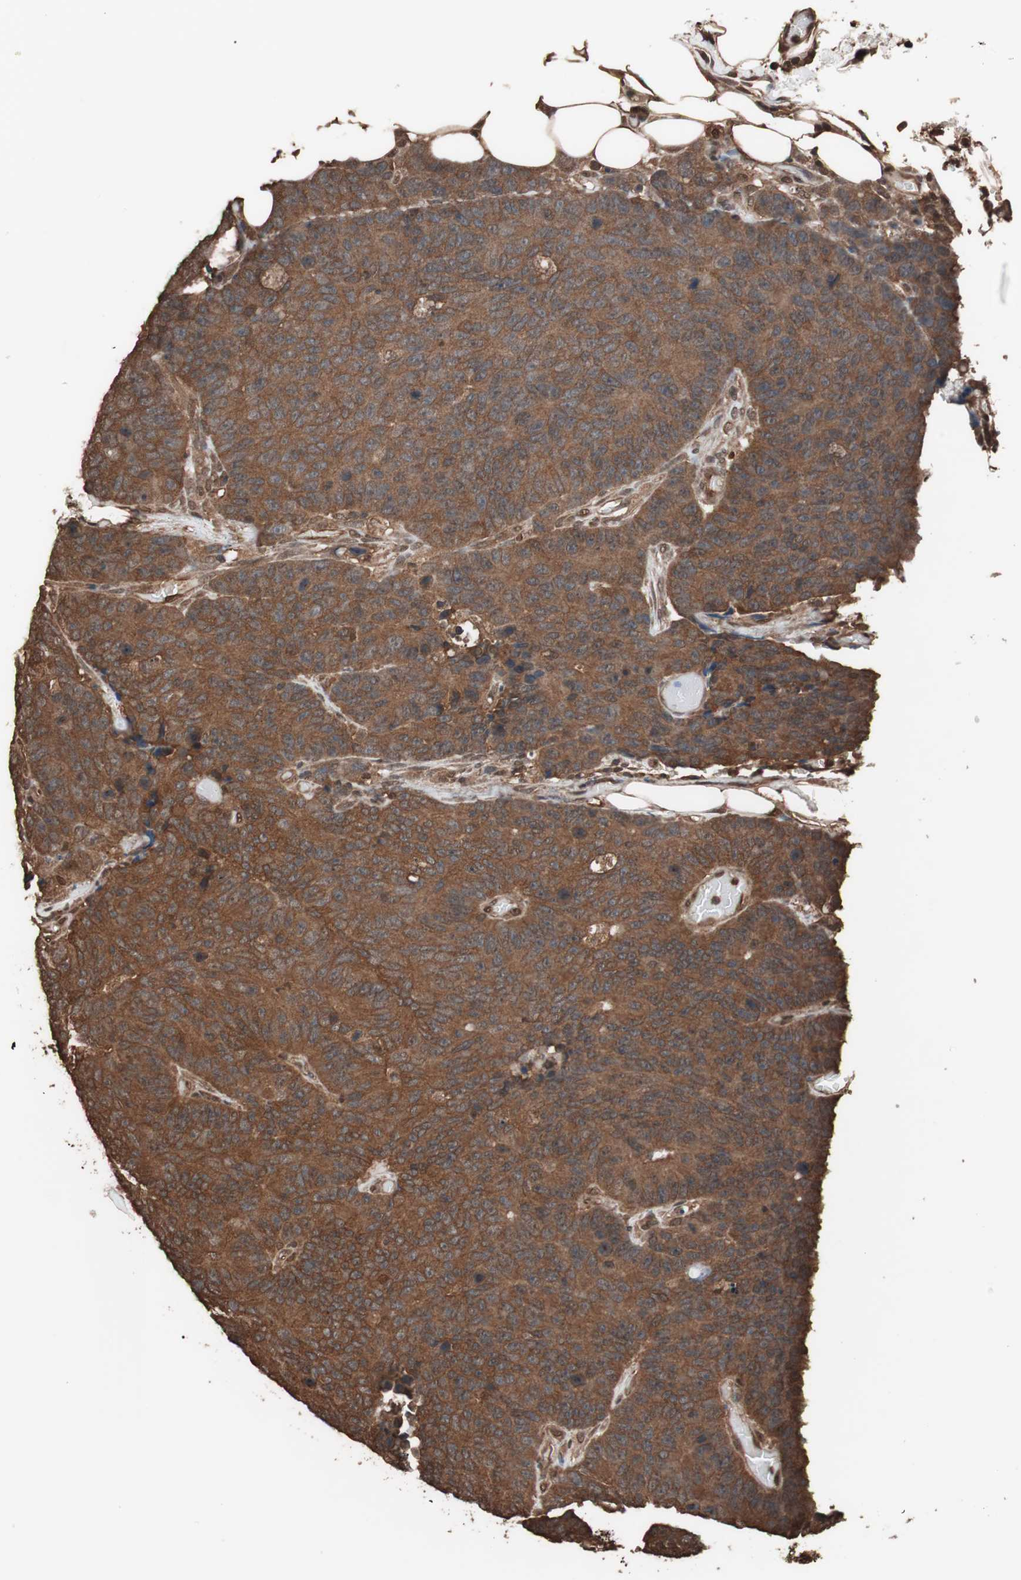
{"staining": {"intensity": "strong", "quantity": ">75%", "location": "cytoplasmic/membranous"}, "tissue": "colorectal cancer", "cell_type": "Tumor cells", "image_type": "cancer", "snomed": [{"axis": "morphology", "description": "Adenocarcinoma, NOS"}, {"axis": "topography", "description": "Colon"}], "caption": "The micrograph shows a brown stain indicating the presence of a protein in the cytoplasmic/membranous of tumor cells in colorectal cancer (adenocarcinoma). (Stains: DAB in brown, nuclei in blue, Microscopy: brightfield microscopy at high magnification).", "gene": "CALM2", "patient": {"sex": "female", "age": 86}}